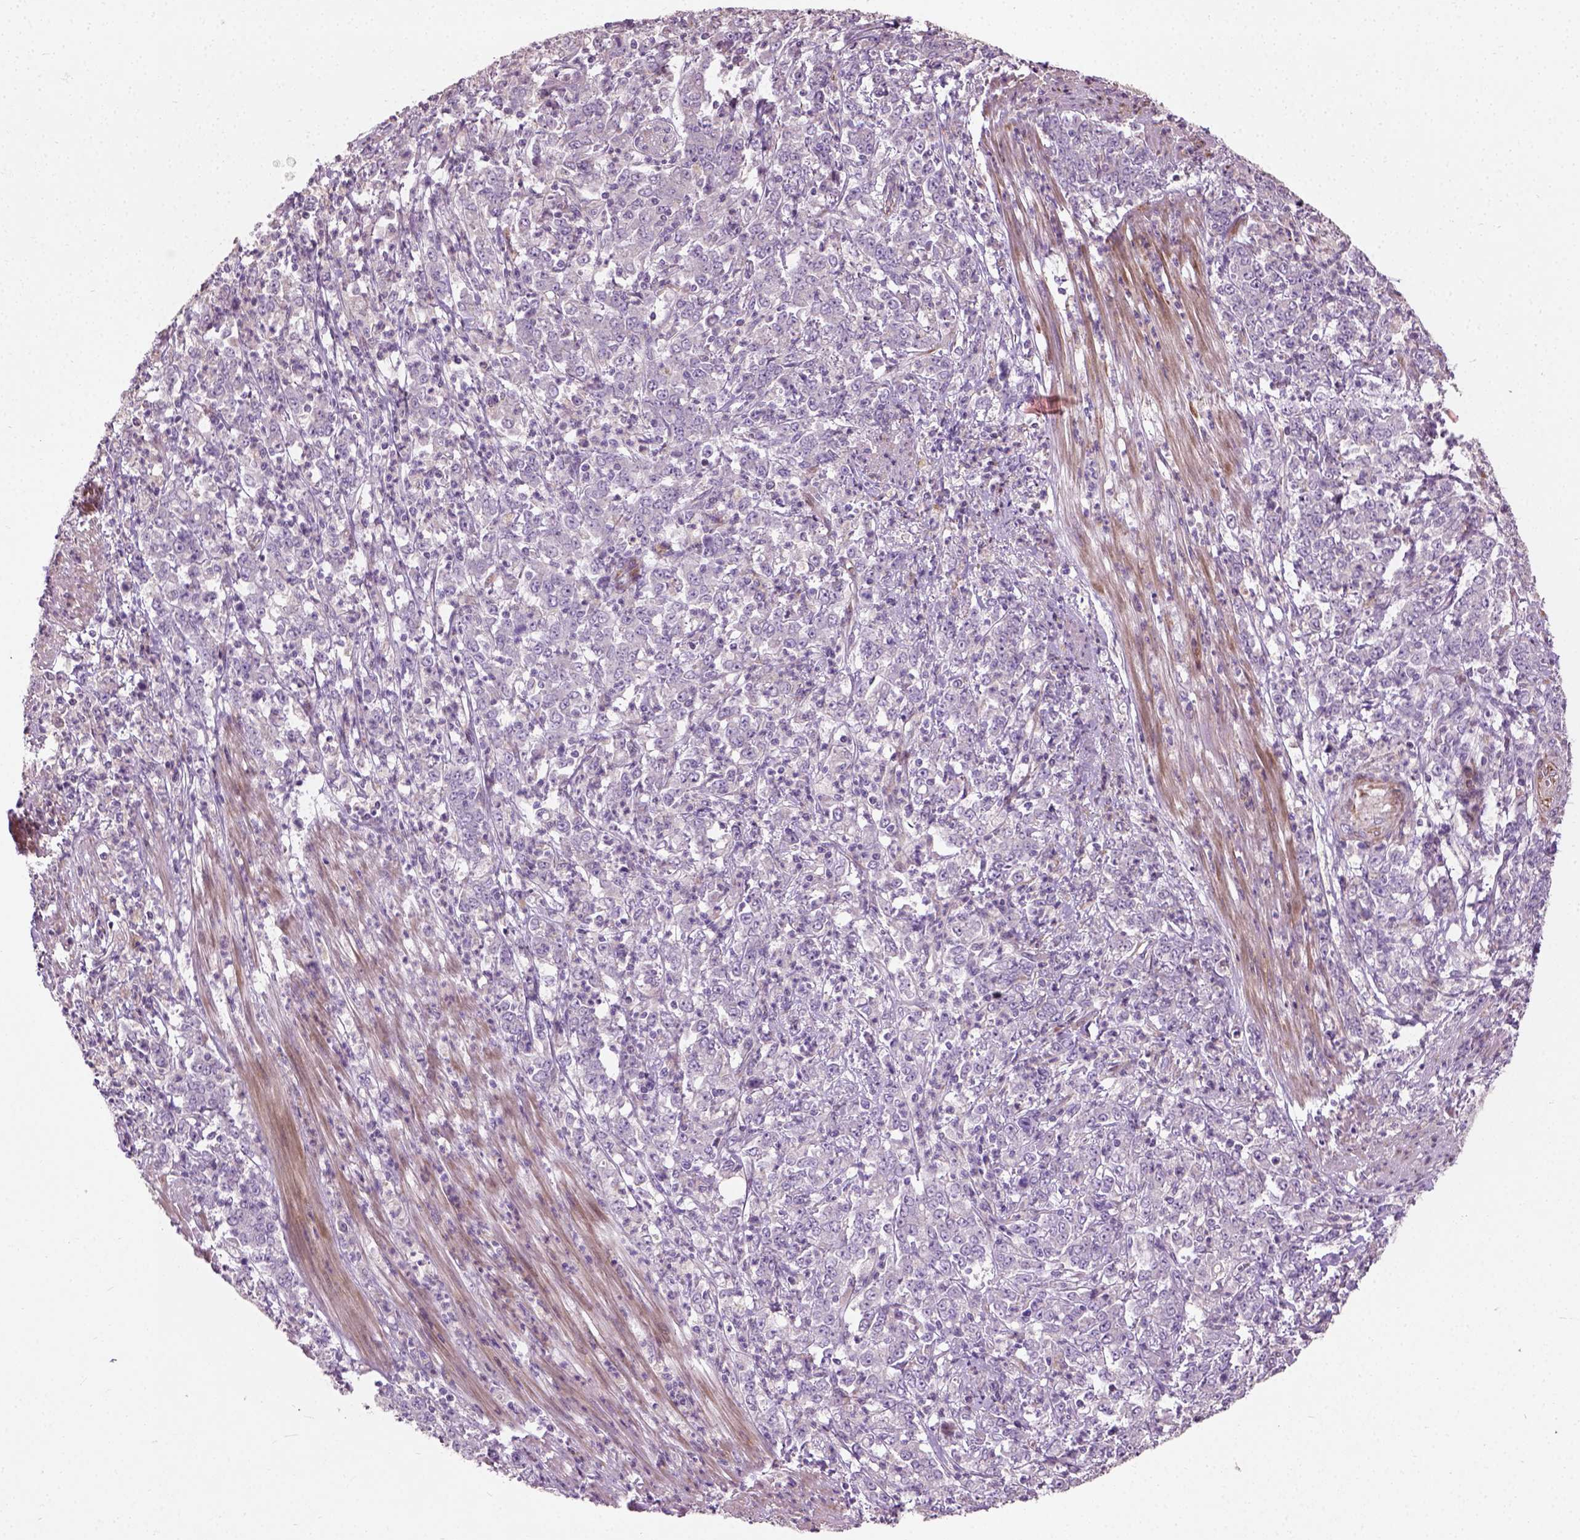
{"staining": {"intensity": "negative", "quantity": "none", "location": "none"}, "tissue": "stomach cancer", "cell_type": "Tumor cells", "image_type": "cancer", "snomed": [{"axis": "morphology", "description": "Adenocarcinoma, NOS"}, {"axis": "topography", "description": "Stomach, lower"}], "caption": "A high-resolution micrograph shows IHC staining of stomach cancer (adenocarcinoma), which displays no significant staining in tumor cells. (Immunohistochemistry, brightfield microscopy, high magnification).", "gene": "PKP3", "patient": {"sex": "female", "age": 71}}